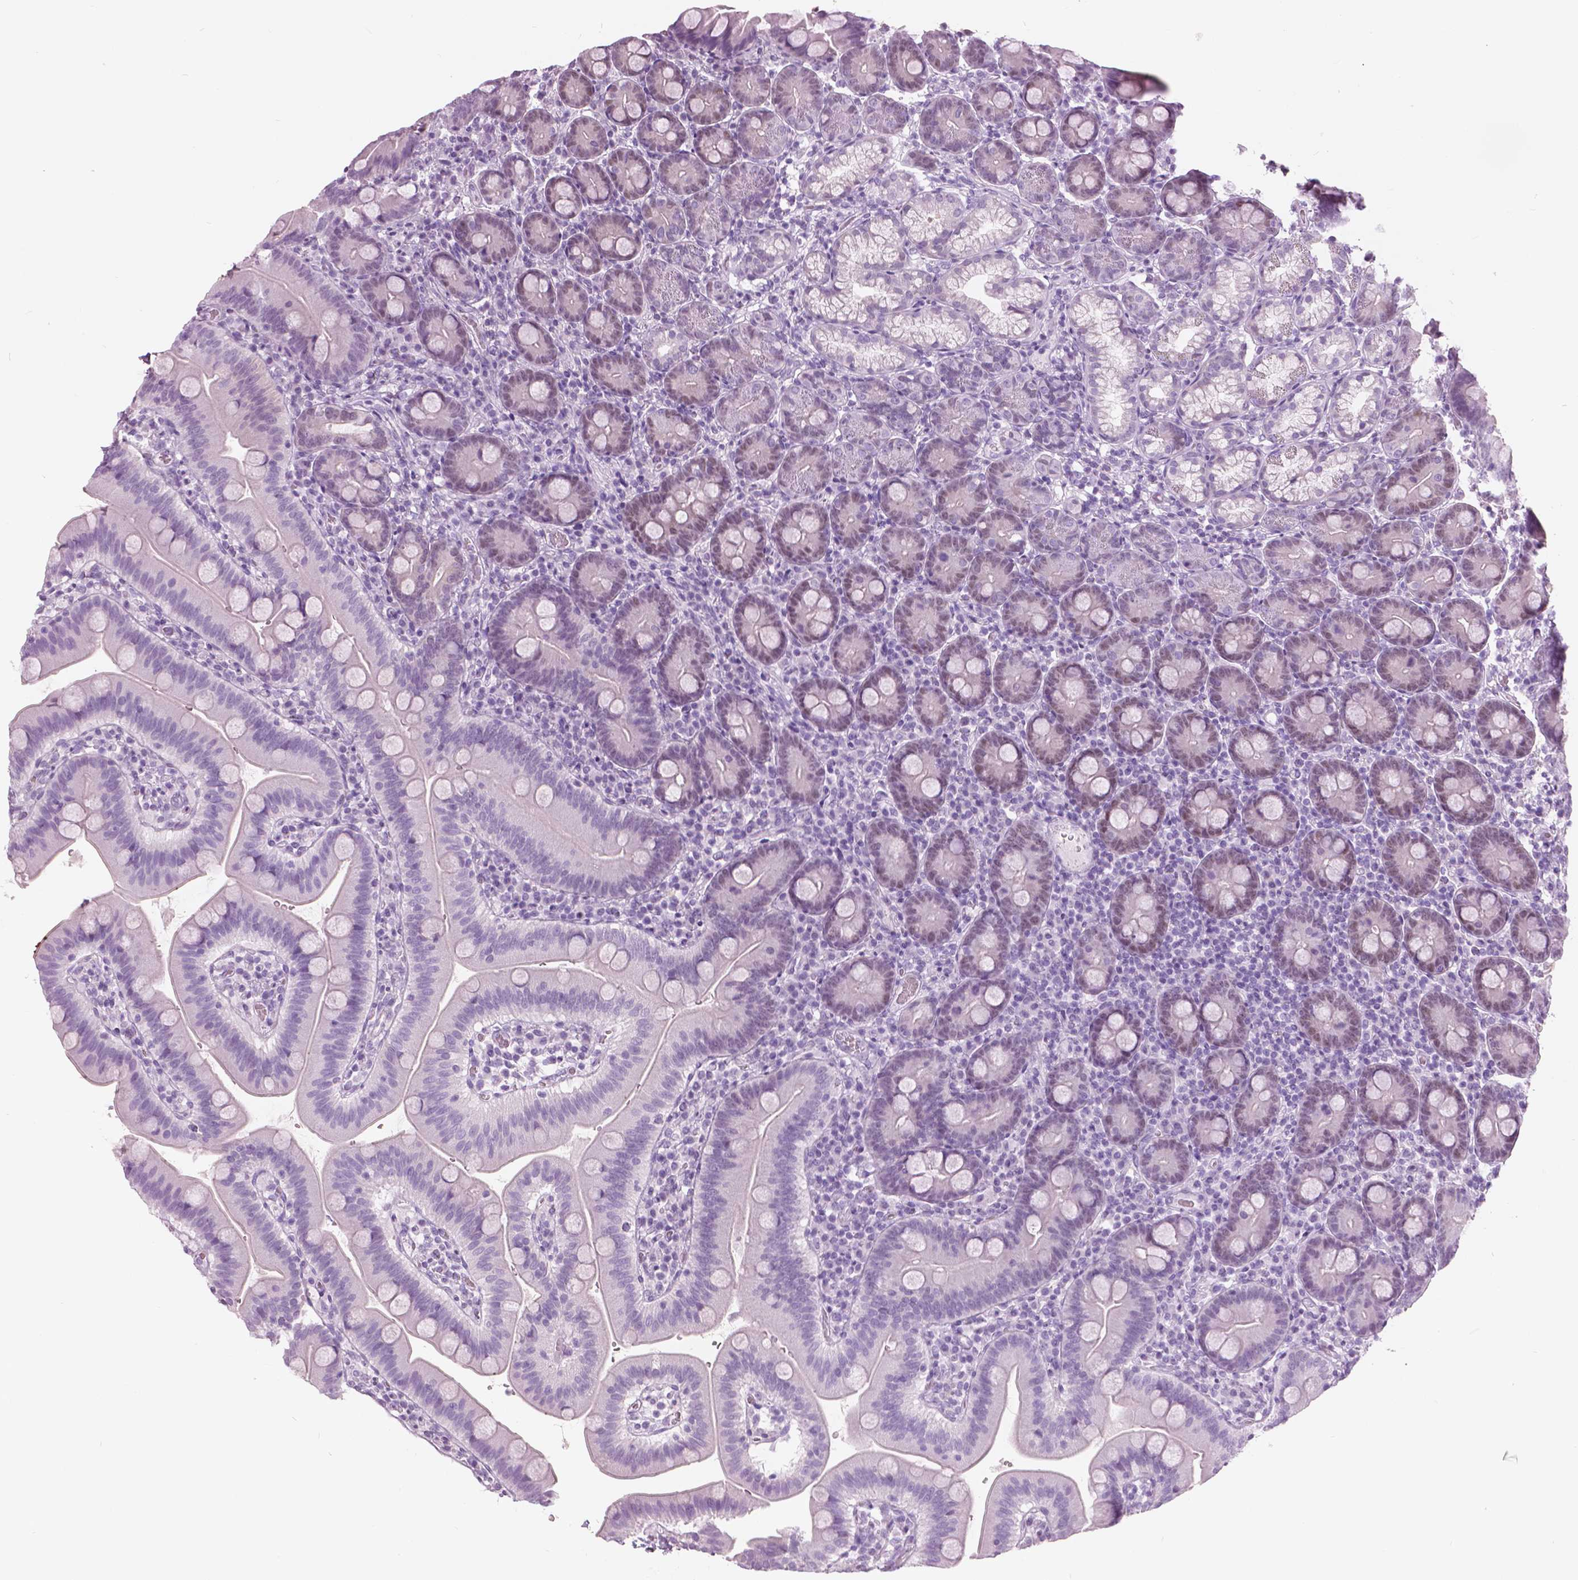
{"staining": {"intensity": "weak", "quantity": "25%-75%", "location": "nuclear"}, "tissue": "duodenum", "cell_type": "Glandular cells", "image_type": "normal", "snomed": [{"axis": "morphology", "description": "Normal tissue, NOS"}, {"axis": "topography", "description": "Pancreas"}, {"axis": "topography", "description": "Duodenum"}], "caption": "Weak nuclear positivity is seen in about 25%-75% of glandular cells in benign duodenum.", "gene": "SFTPD", "patient": {"sex": "male", "age": 59}}